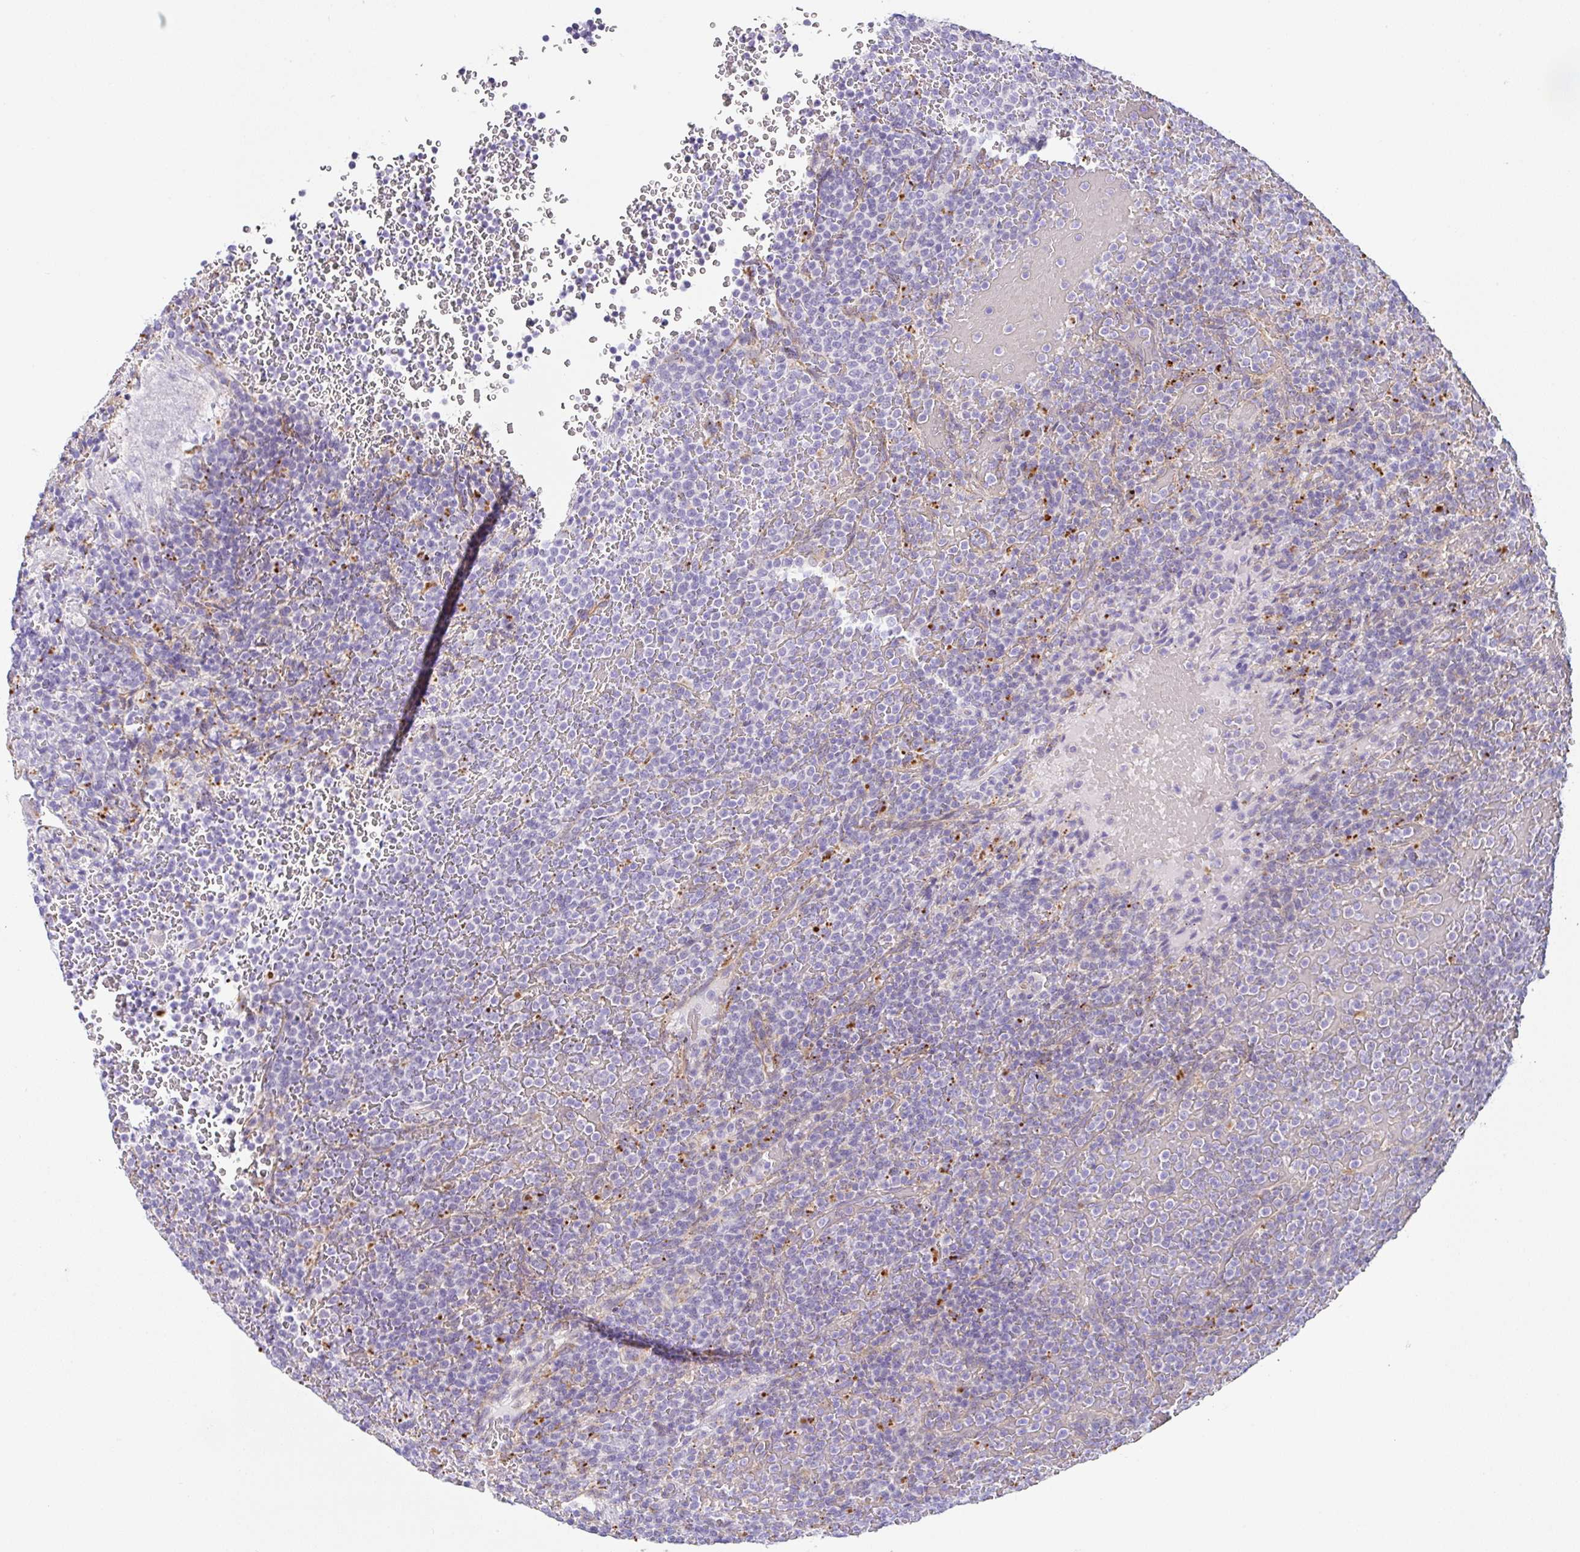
{"staining": {"intensity": "negative", "quantity": "none", "location": "none"}, "tissue": "lymphoma", "cell_type": "Tumor cells", "image_type": "cancer", "snomed": [{"axis": "morphology", "description": "Malignant lymphoma, non-Hodgkin's type, Low grade"}, {"axis": "topography", "description": "Spleen"}], "caption": "This is an immunohistochemistry histopathology image of lymphoma. There is no positivity in tumor cells.", "gene": "DKK4", "patient": {"sex": "male", "age": 60}}